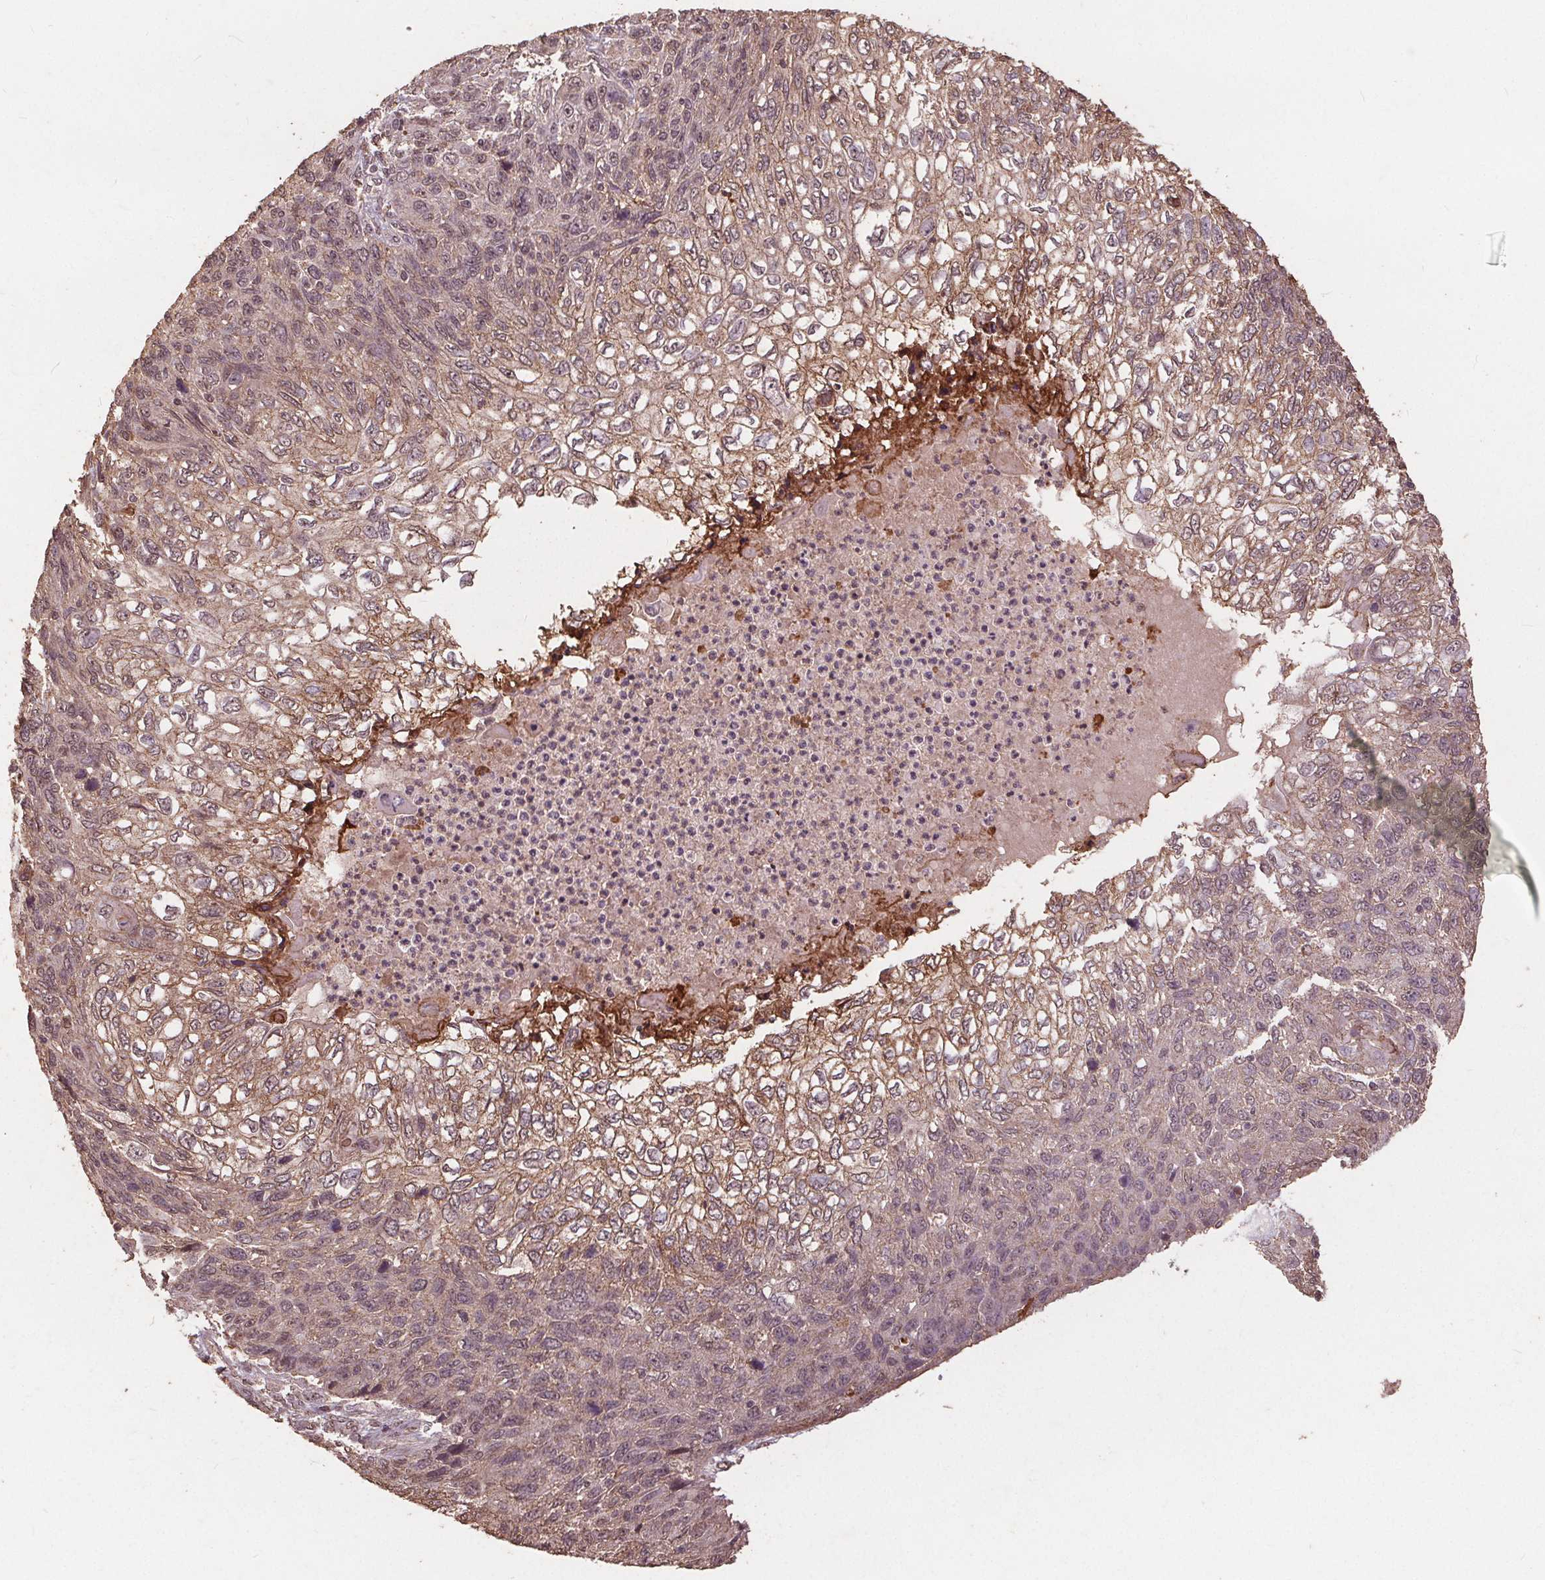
{"staining": {"intensity": "moderate", "quantity": "25%-75%", "location": "cytoplasmic/membranous"}, "tissue": "skin cancer", "cell_type": "Tumor cells", "image_type": "cancer", "snomed": [{"axis": "morphology", "description": "Squamous cell carcinoma, NOS"}, {"axis": "topography", "description": "Skin"}], "caption": "Skin squamous cell carcinoma was stained to show a protein in brown. There is medium levels of moderate cytoplasmic/membranous expression in about 25%-75% of tumor cells.", "gene": "DSG3", "patient": {"sex": "male", "age": 92}}